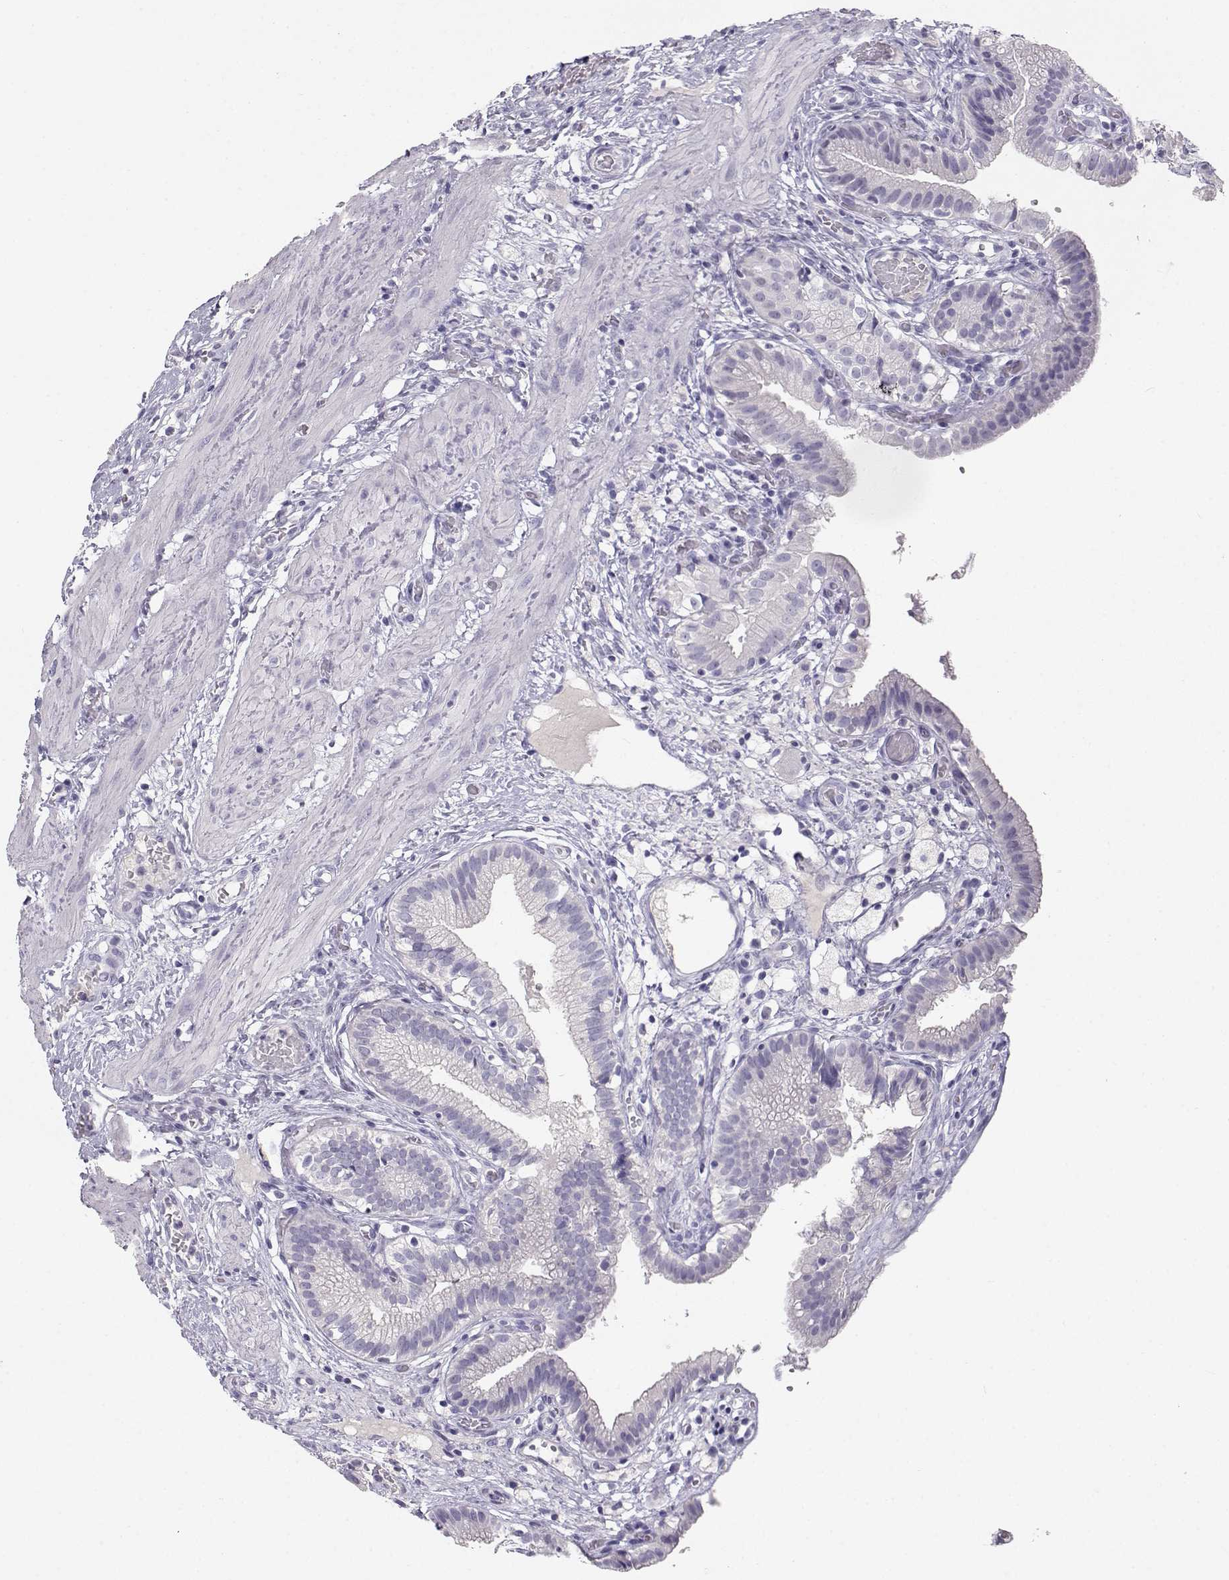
{"staining": {"intensity": "negative", "quantity": "none", "location": "none"}, "tissue": "gallbladder", "cell_type": "Glandular cells", "image_type": "normal", "snomed": [{"axis": "morphology", "description": "Normal tissue, NOS"}, {"axis": "topography", "description": "Gallbladder"}], "caption": "Immunohistochemical staining of benign gallbladder demonstrates no significant staining in glandular cells.", "gene": "OPN5", "patient": {"sex": "female", "age": 24}}